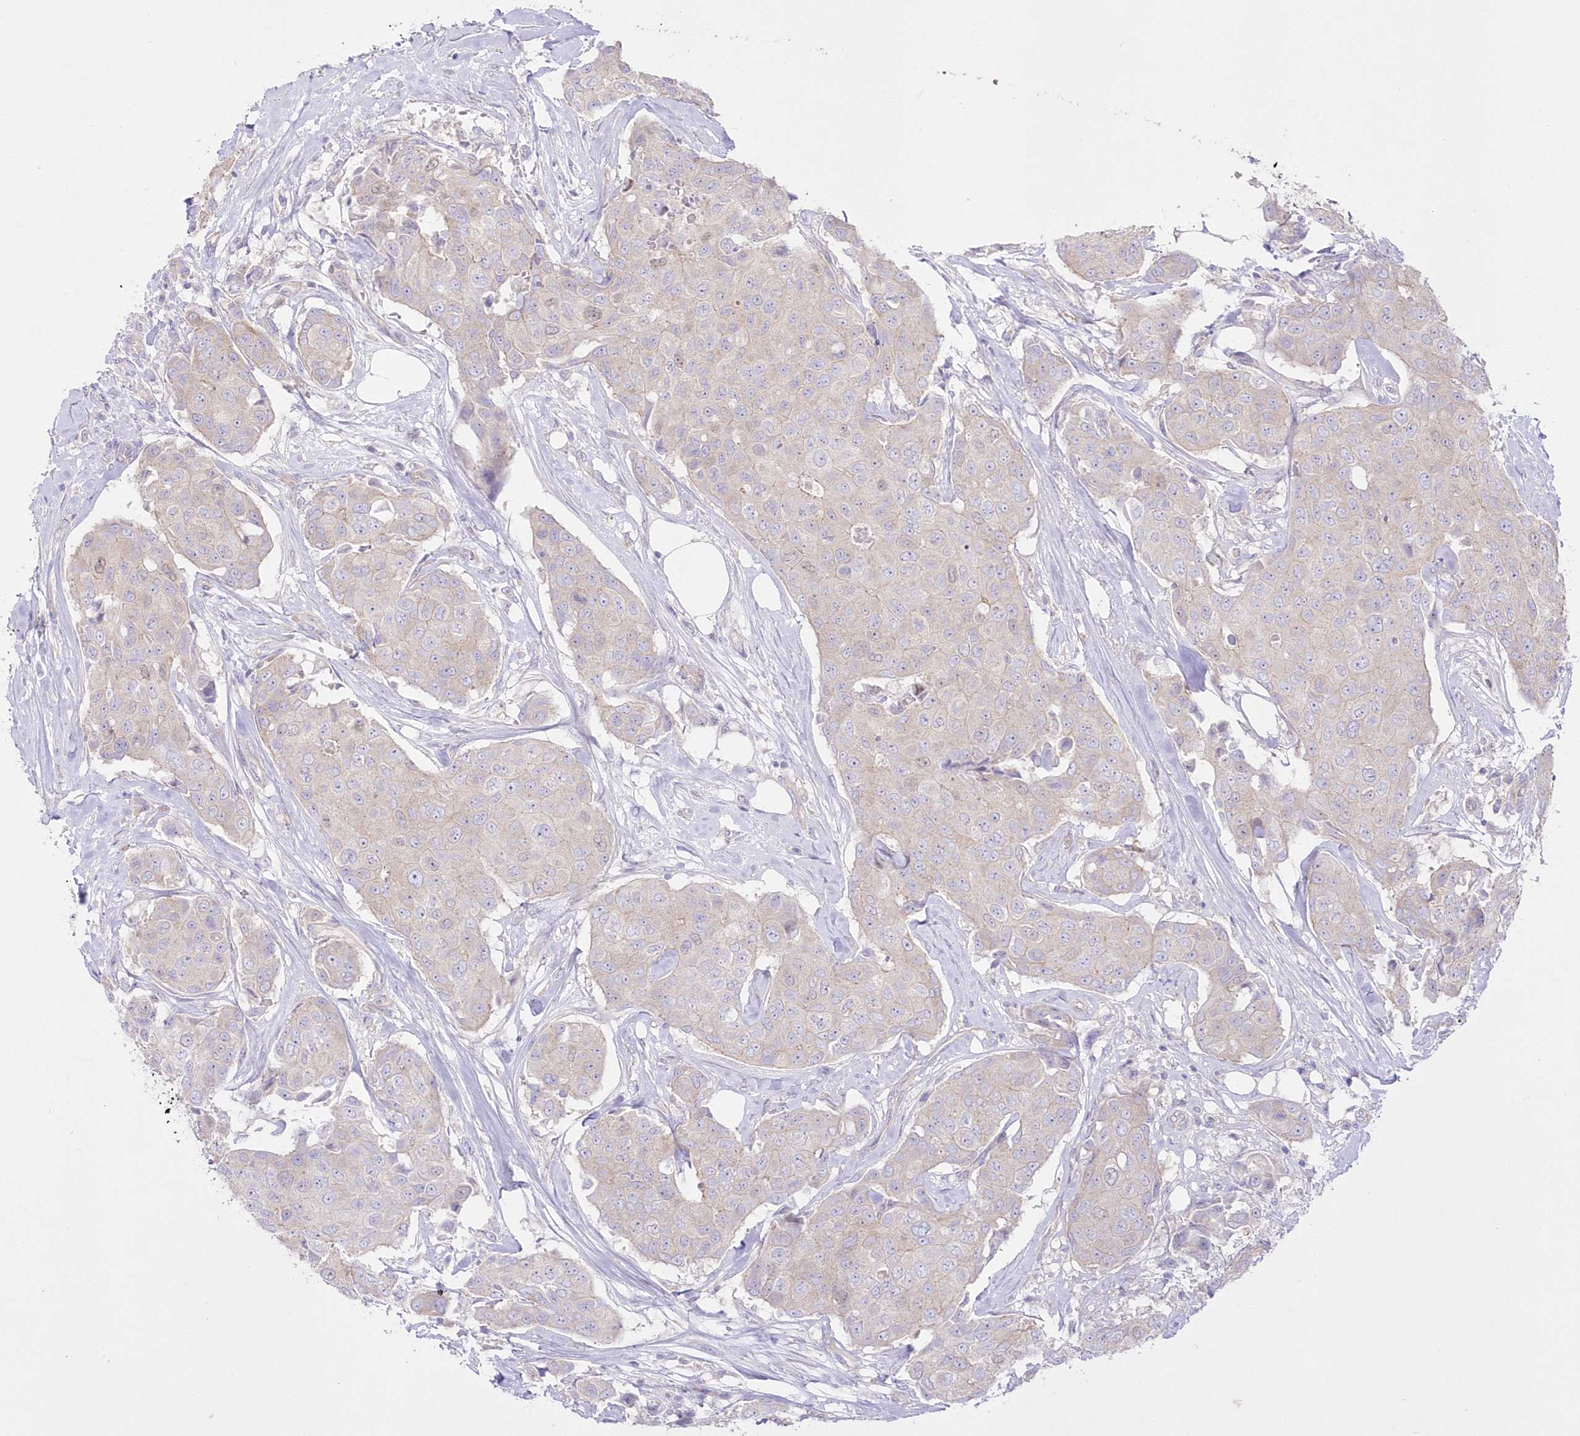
{"staining": {"intensity": "weak", "quantity": "<25%", "location": "cytoplasmic/membranous"}, "tissue": "breast cancer", "cell_type": "Tumor cells", "image_type": "cancer", "snomed": [{"axis": "morphology", "description": "Duct carcinoma"}, {"axis": "topography", "description": "Breast"}], "caption": "High magnification brightfield microscopy of intraductal carcinoma (breast) stained with DAB (brown) and counterstained with hematoxylin (blue): tumor cells show no significant staining.", "gene": "ZNF843", "patient": {"sex": "female", "age": 80}}